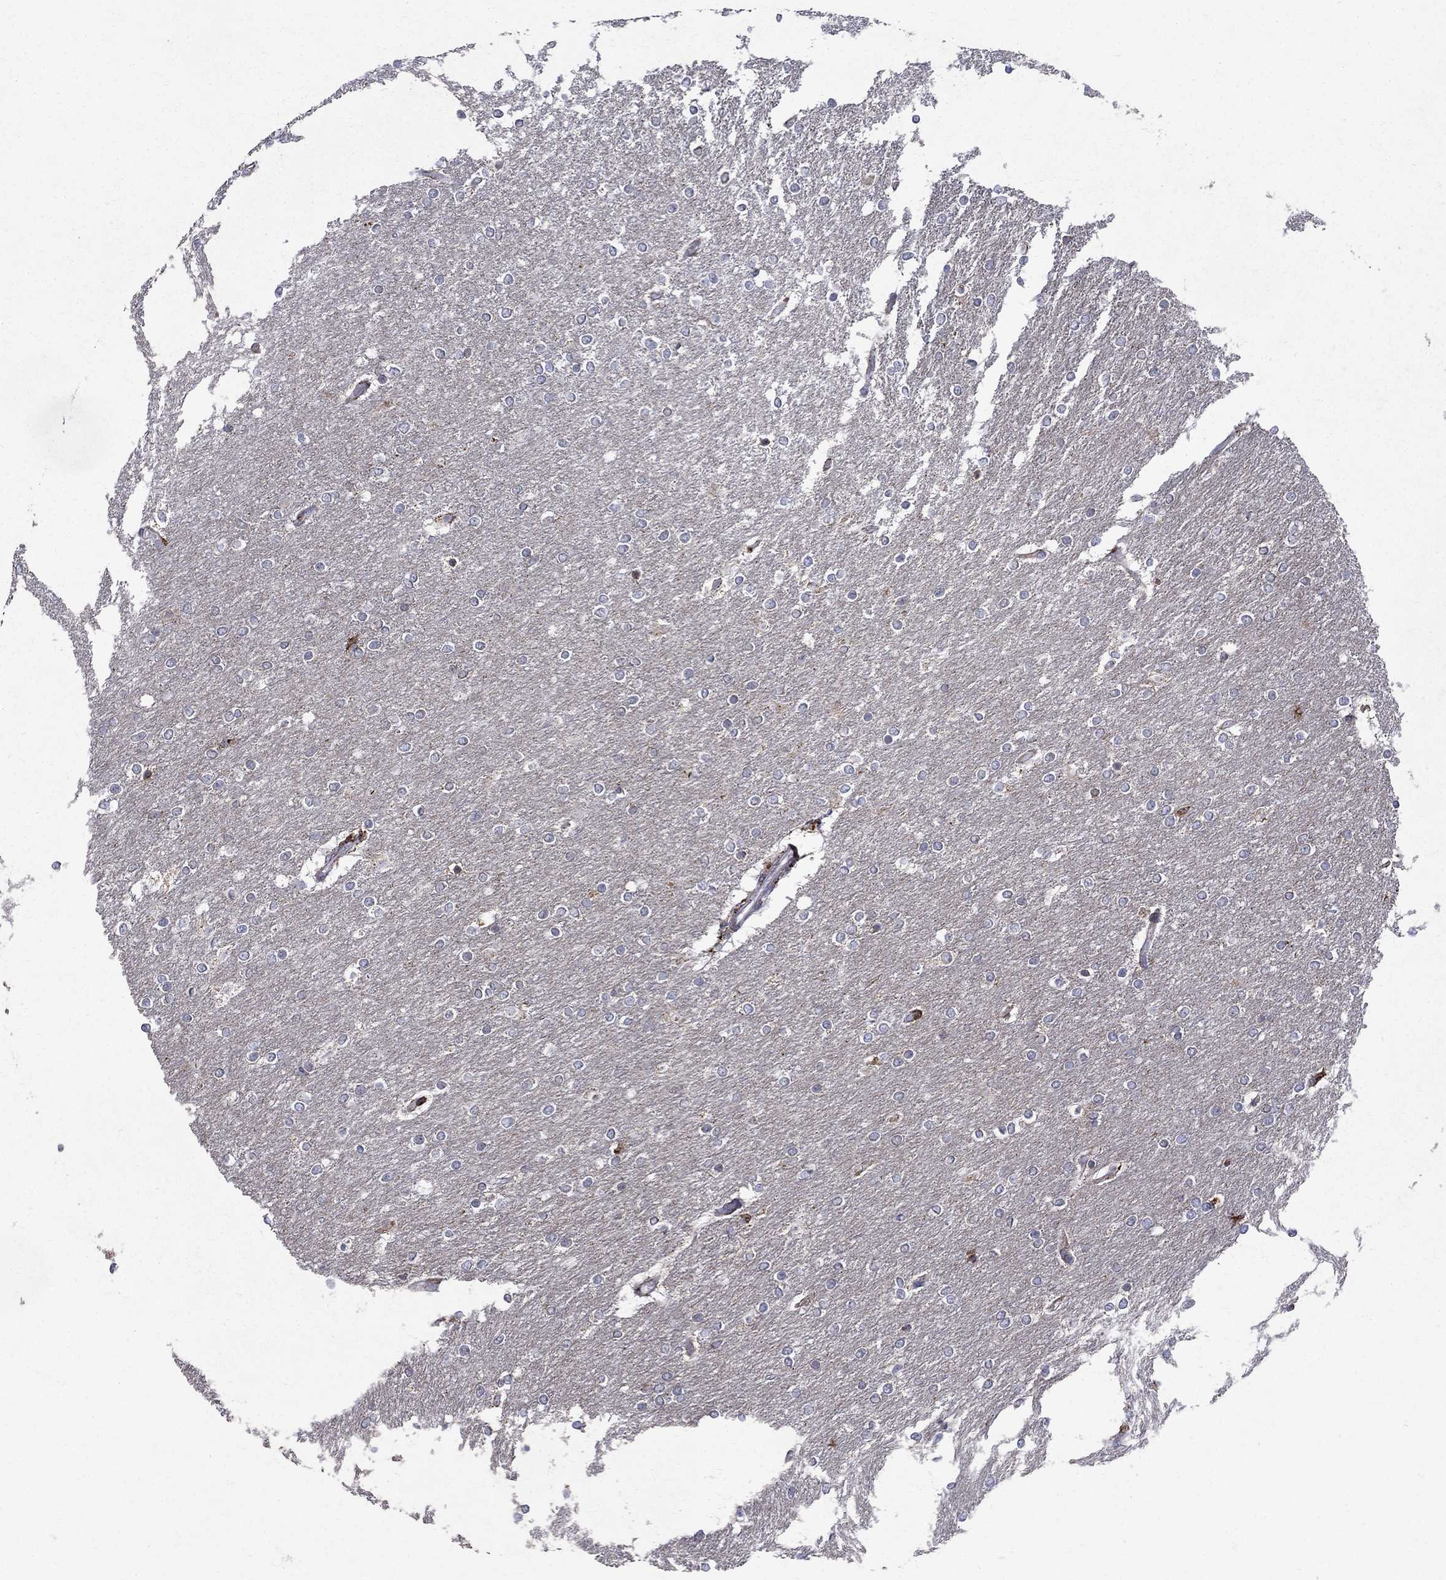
{"staining": {"intensity": "negative", "quantity": "none", "location": "none"}, "tissue": "glioma", "cell_type": "Tumor cells", "image_type": "cancer", "snomed": [{"axis": "morphology", "description": "Glioma, malignant, High grade"}, {"axis": "topography", "description": "Brain"}], "caption": "This photomicrograph is of malignant glioma (high-grade) stained with IHC to label a protein in brown with the nuclei are counter-stained blue. There is no expression in tumor cells.", "gene": "CAB39L", "patient": {"sex": "female", "age": 61}}